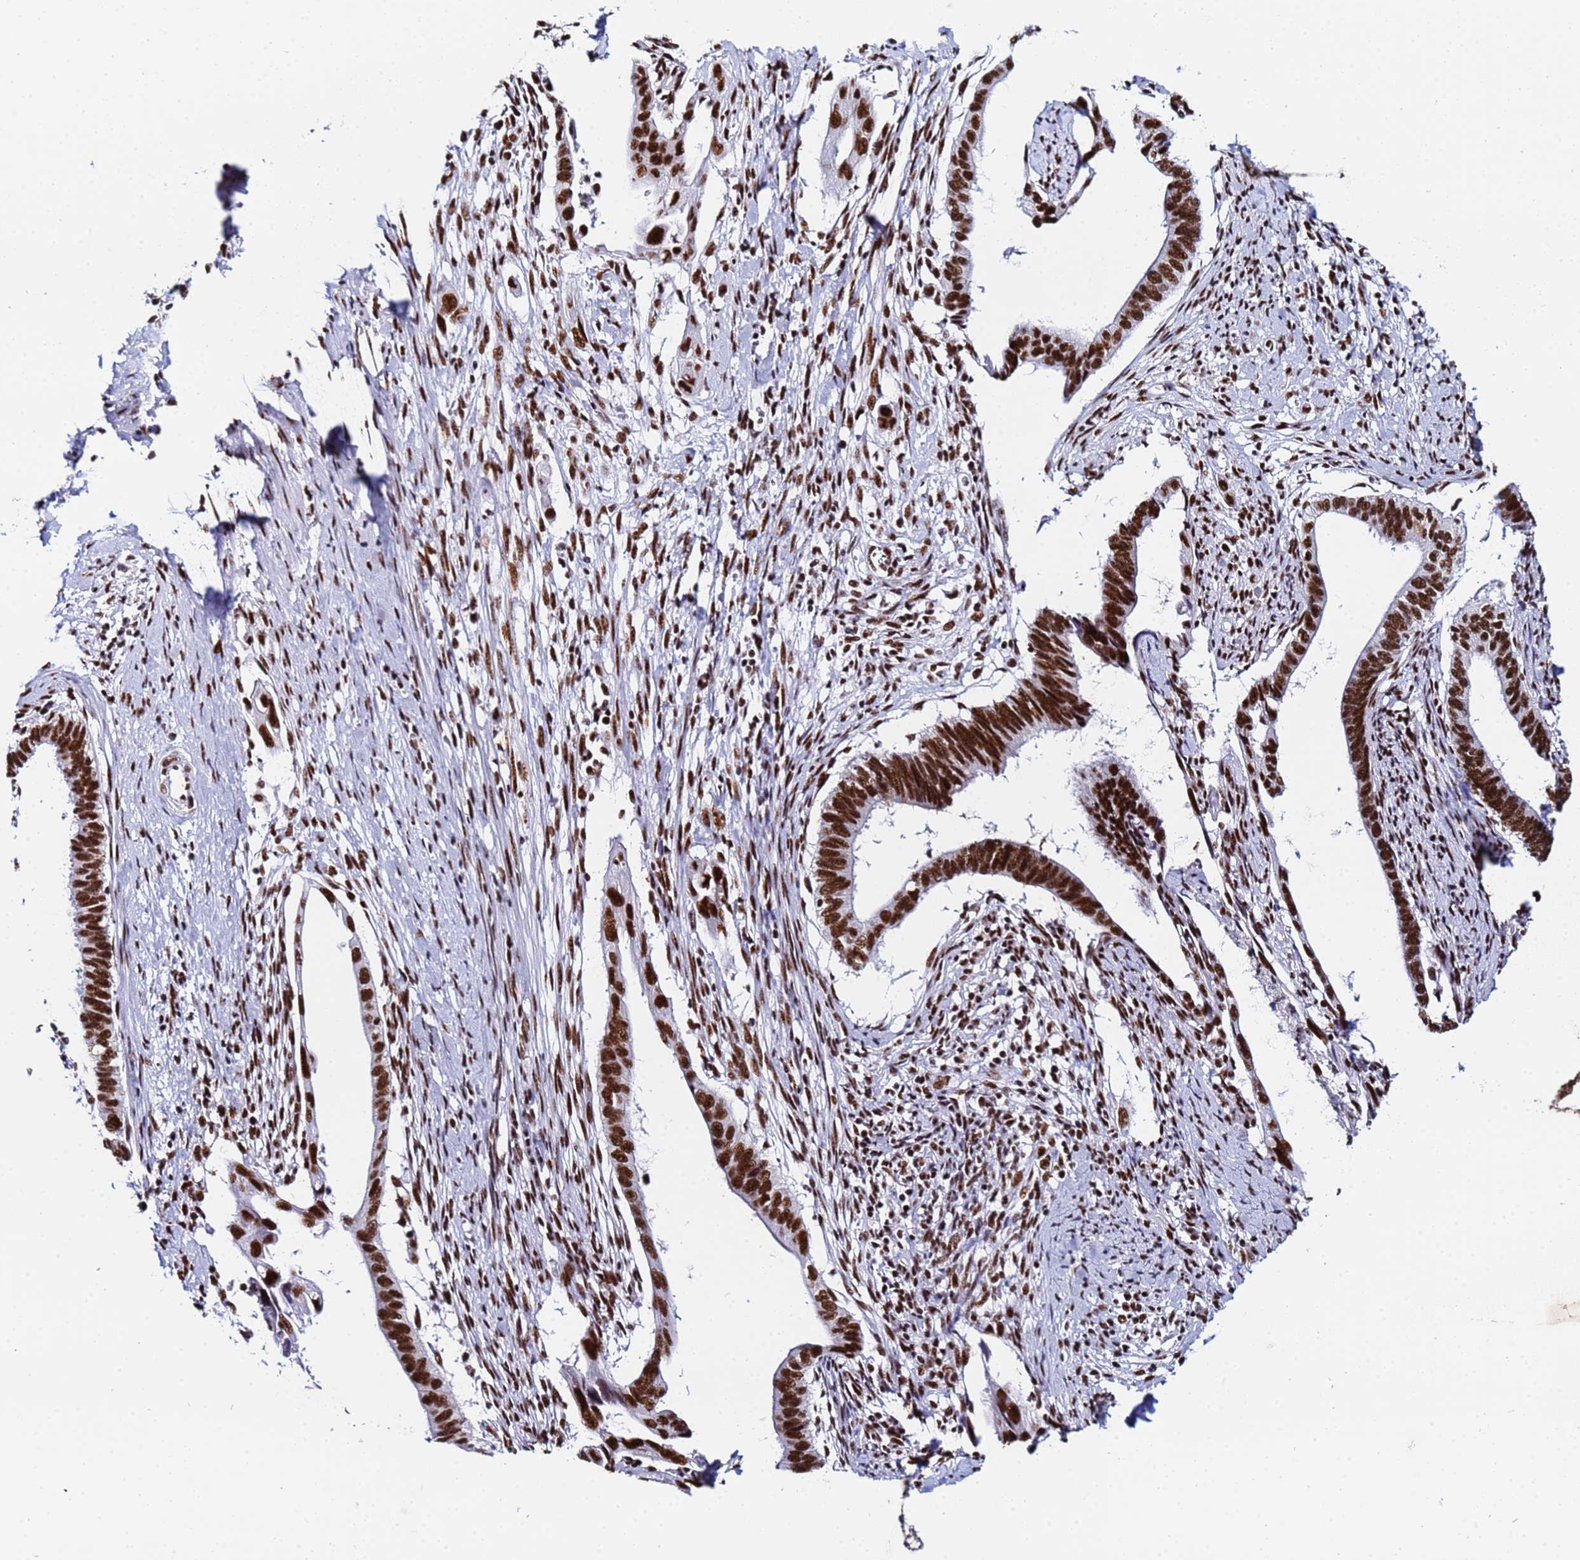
{"staining": {"intensity": "strong", "quantity": ">75%", "location": "nuclear"}, "tissue": "cervical cancer", "cell_type": "Tumor cells", "image_type": "cancer", "snomed": [{"axis": "morphology", "description": "Adenocarcinoma, NOS"}, {"axis": "topography", "description": "Cervix"}], "caption": "Approximately >75% of tumor cells in cervical adenocarcinoma show strong nuclear protein positivity as visualized by brown immunohistochemical staining.", "gene": "SNRPA1", "patient": {"sex": "female", "age": 42}}